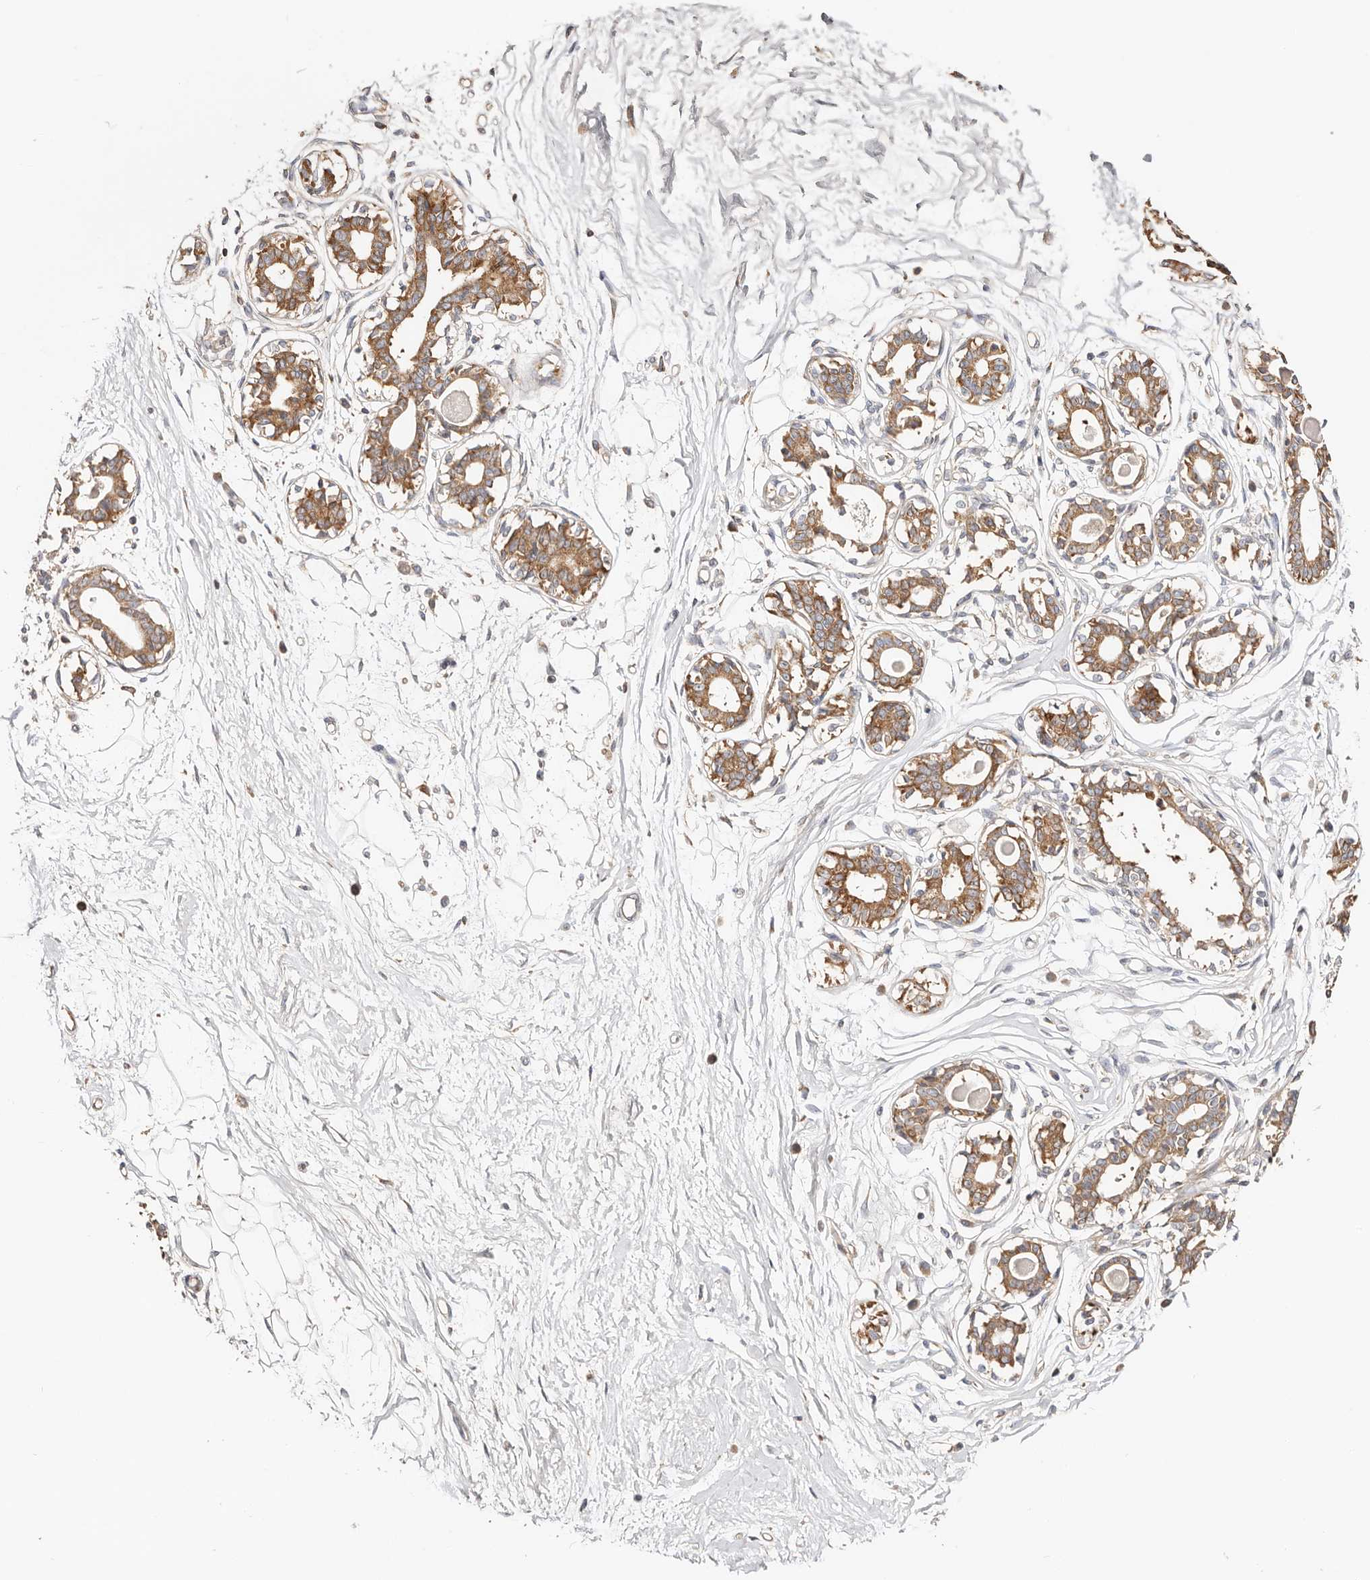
{"staining": {"intensity": "negative", "quantity": "none", "location": "none"}, "tissue": "breast", "cell_type": "Adipocytes", "image_type": "normal", "snomed": [{"axis": "morphology", "description": "Normal tissue, NOS"}, {"axis": "topography", "description": "Breast"}], "caption": "DAB immunohistochemical staining of unremarkable breast exhibits no significant expression in adipocytes.", "gene": "GNA13", "patient": {"sex": "female", "age": 45}}